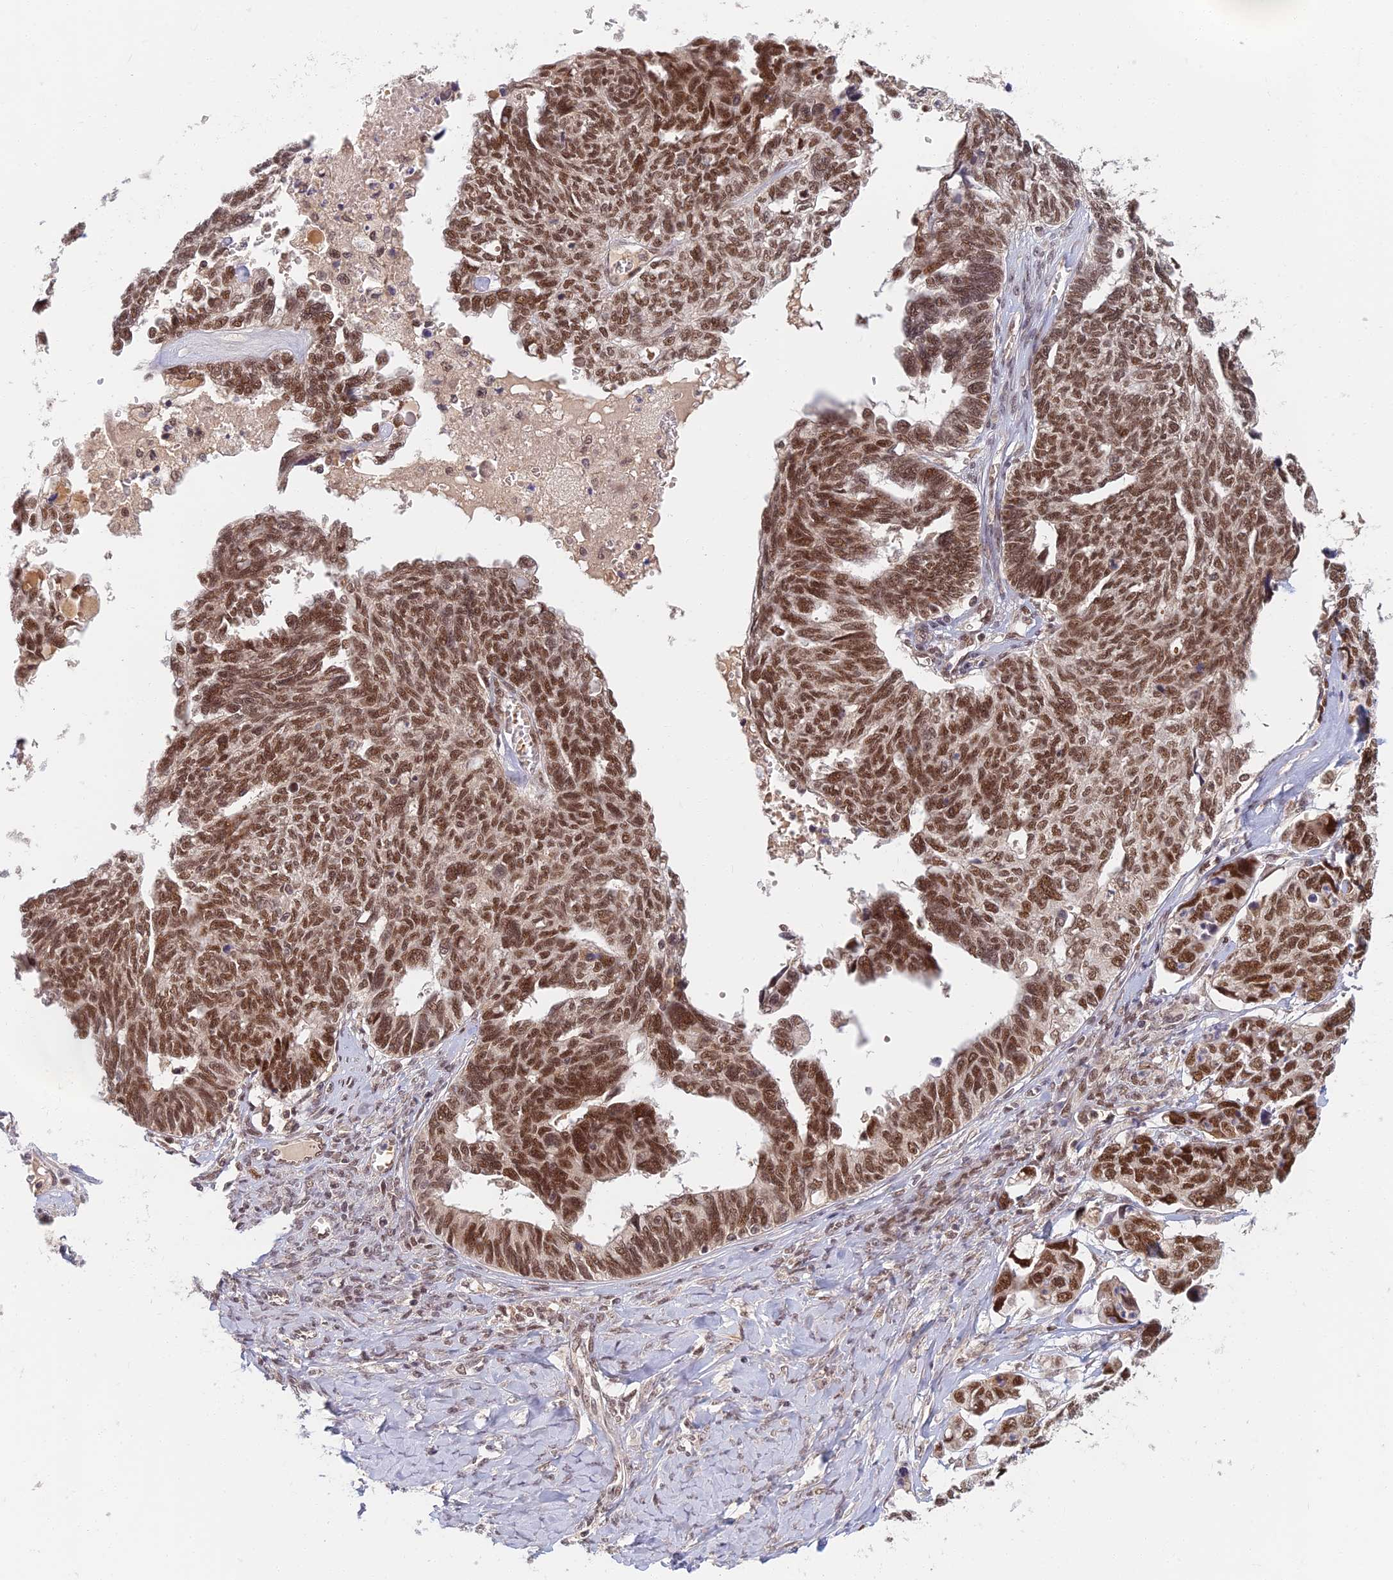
{"staining": {"intensity": "strong", "quantity": ">75%", "location": "nuclear"}, "tissue": "ovarian cancer", "cell_type": "Tumor cells", "image_type": "cancer", "snomed": [{"axis": "morphology", "description": "Cystadenocarcinoma, serous, NOS"}, {"axis": "topography", "description": "Ovary"}], "caption": "About >75% of tumor cells in human serous cystadenocarcinoma (ovarian) reveal strong nuclear protein expression as visualized by brown immunohistochemical staining.", "gene": "TCEA2", "patient": {"sex": "female", "age": 79}}